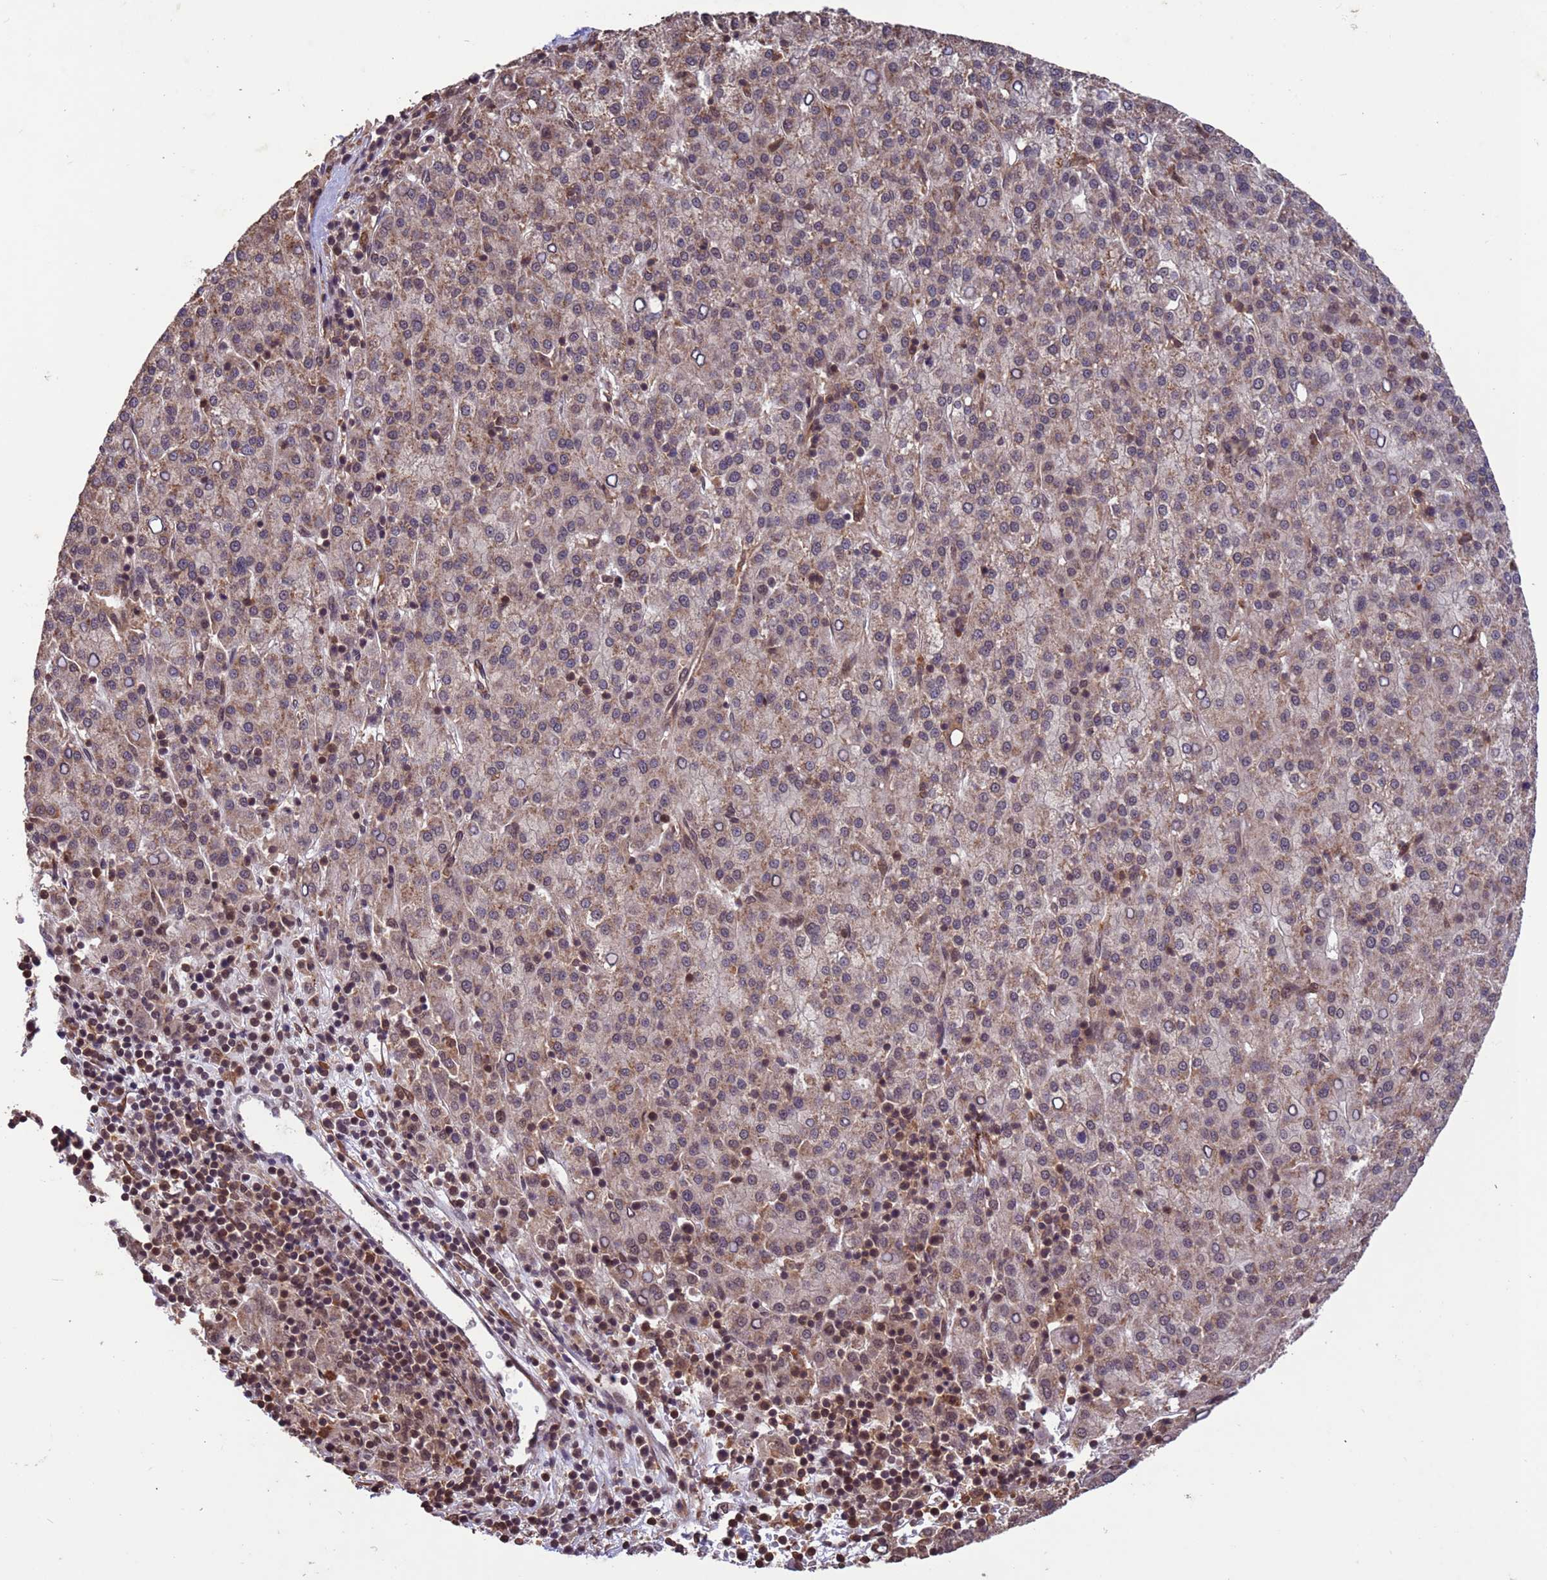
{"staining": {"intensity": "weak", "quantity": ">75%", "location": "cytoplasmic/membranous,nuclear"}, "tissue": "liver cancer", "cell_type": "Tumor cells", "image_type": "cancer", "snomed": [{"axis": "morphology", "description": "Carcinoma, Hepatocellular, NOS"}, {"axis": "topography", "description": "Liver"}], "caption": "Protein expression analysis of human liver hepatocellular carcinoma reveals weak cytoplasmic/membranous and nuclear staining in about >75% of tumor cells. (DAB IHC with brightfield microscopy, high magnification).", "gene": "VSTM4", "patient": {"sex": "female", "age": 58}}